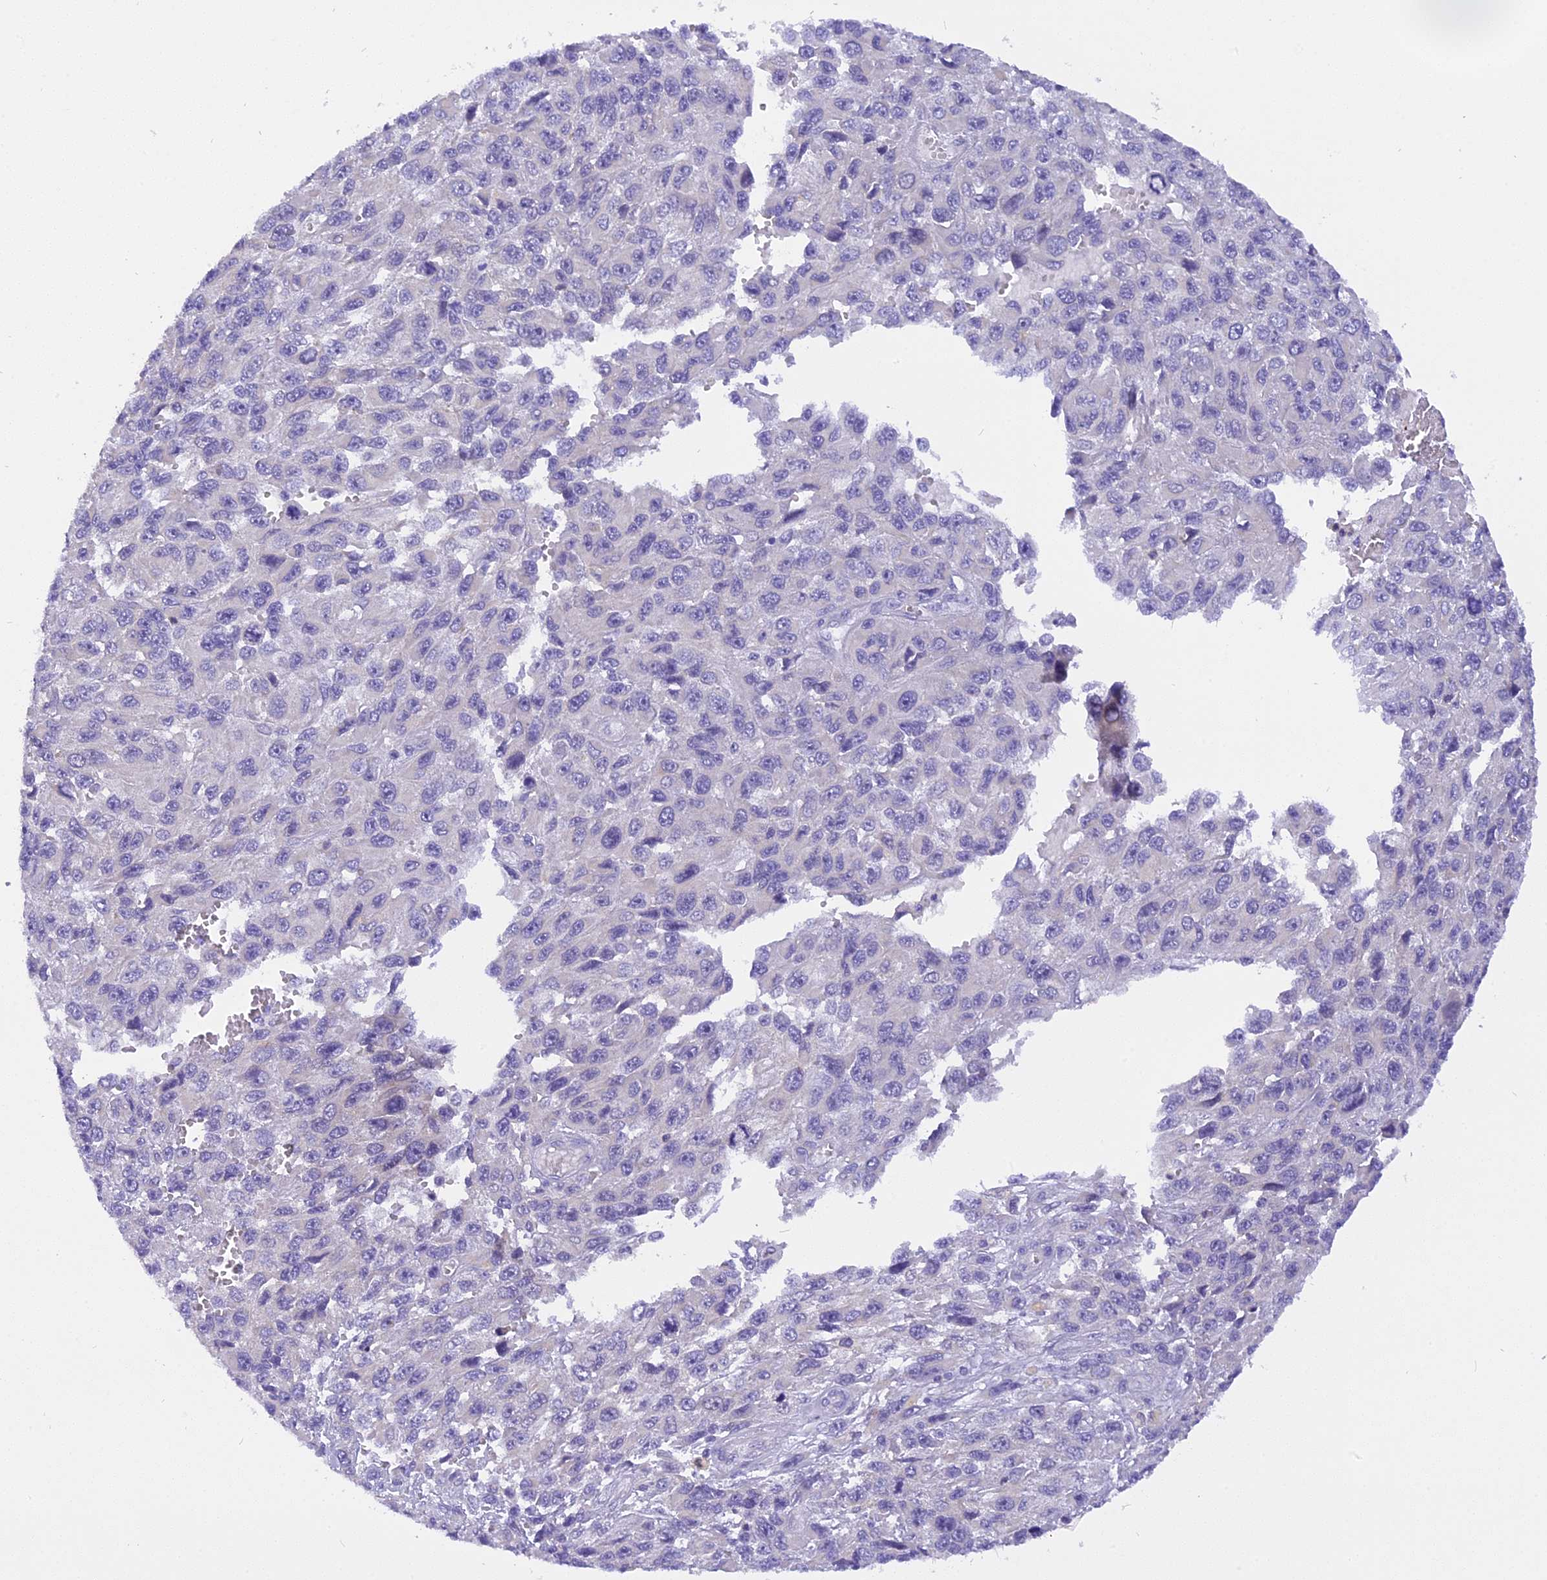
{"staining": {"intensity": "negative", "quantity": "none", "location": "none"}, "tissue": "melanoma", "cell_type": "Tumor cells", "image_type": "cancer", "snomed": [{"axis": "morphology", "description": "Normal tissue, NOS"}, {"axis": "morphology", "description": "Malignant melanoma, NOS"}, {"axis": "topography", "description": "Skin"}], "caption": "This micrograph is of melanoma stained with immunohistochemistry (IHC) to label a protein in brown with the nuclei are counter-stained blue. There is no positivity in tumor cells.", "gene": "TRIM3", "patient": {"sex": "female", "age": 96}}